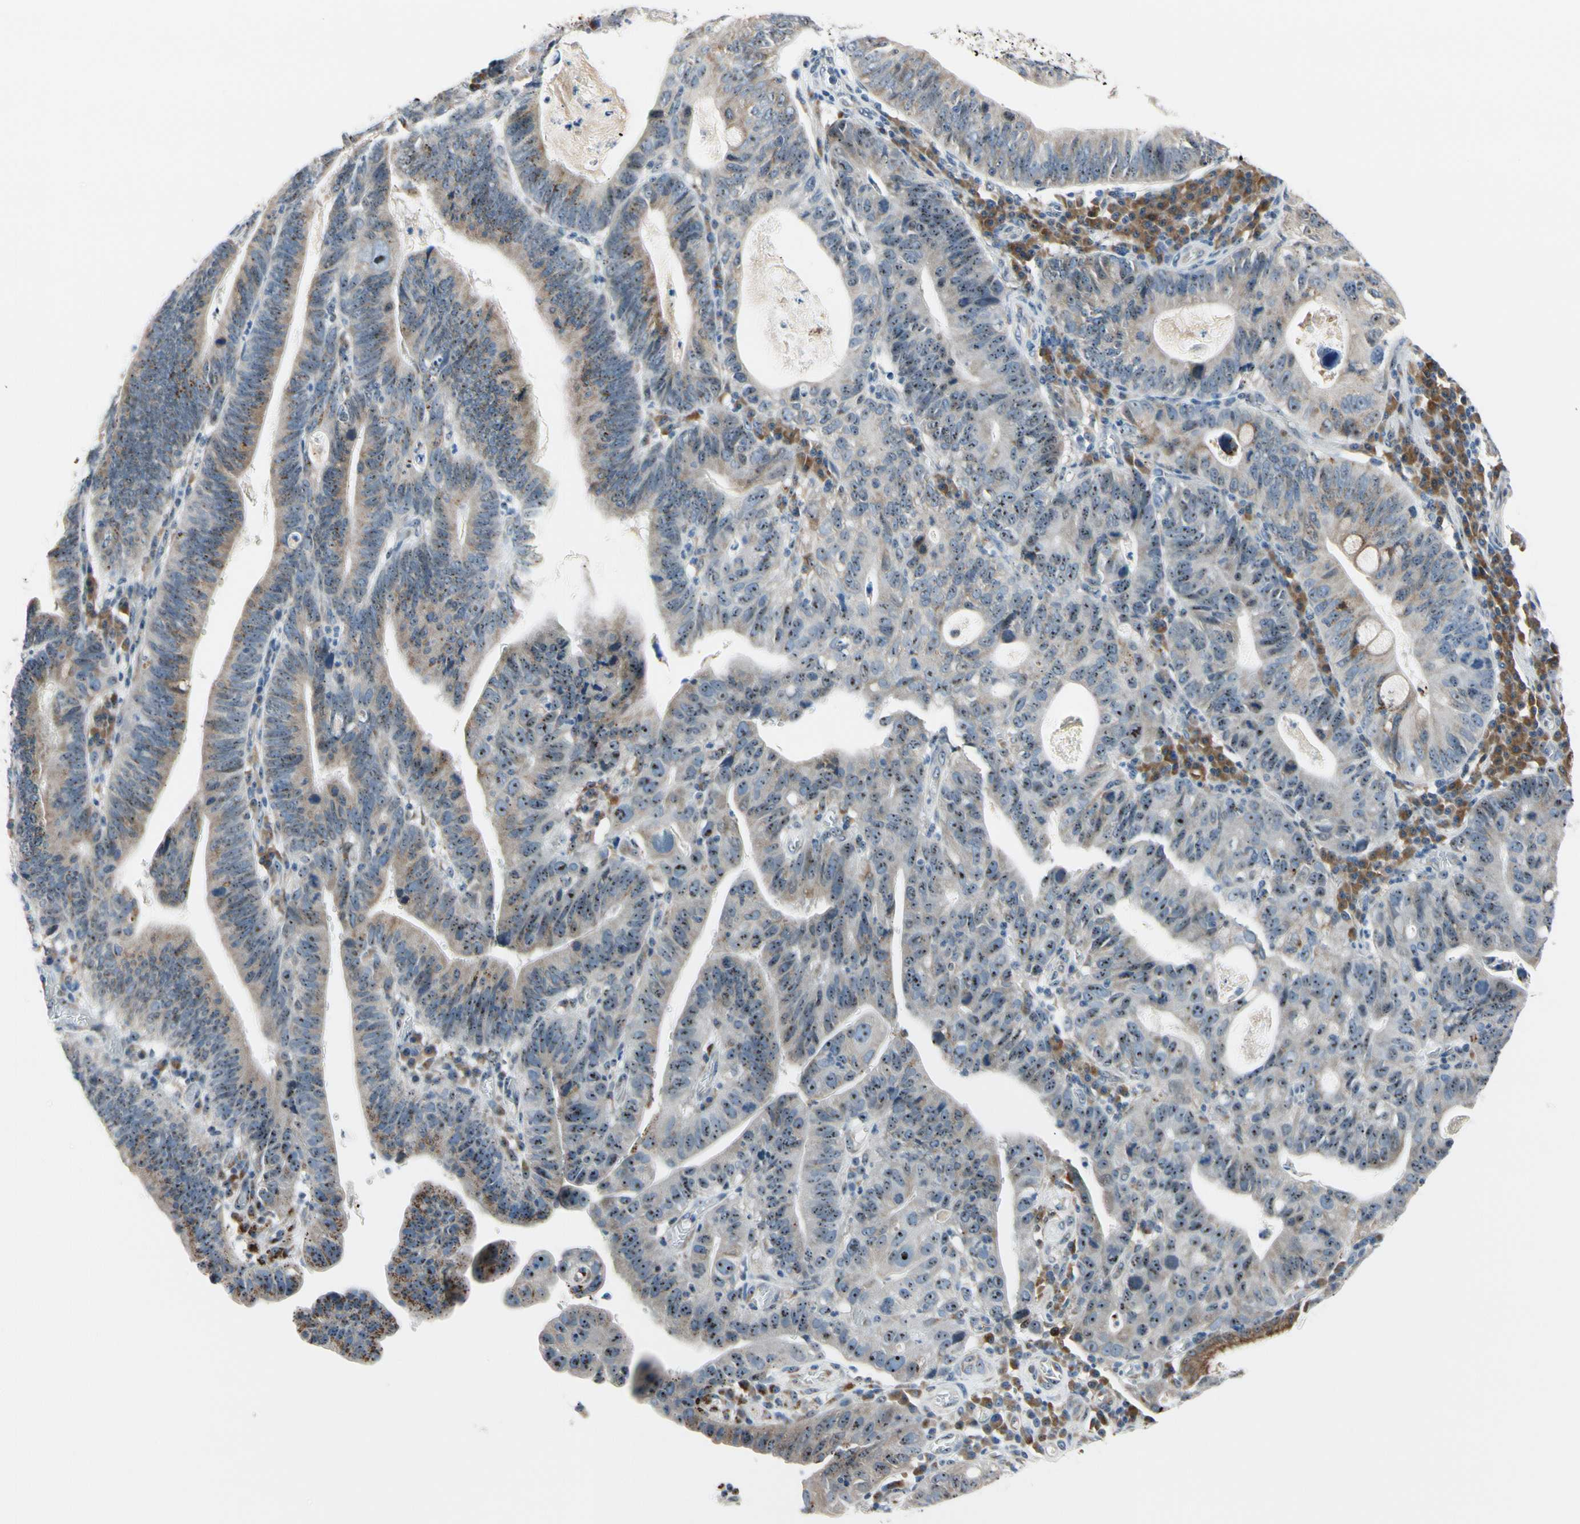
{"staining": {"intensity": "moderate", "quantity": ">75%", "location": "cytoplasmic/membranous"}, "tissue": "stomach cancer", "cell_type": "Tumor cells", "image_type": "cancer", "snomed": [{"axis": "morphology", "description": "Adenocarcinoma, NOS"}, {"axis": "topography", "description": "Stomach"}], "caption": "The micrograph demonstrates immunohistochemical staining of stomach cancer. There is moderate cytoplasmic/membranous positivity is identified in approximately >75% of tumor cells.", "gene": "TMED7", "patient": {"sex": "male", "age": 59}}